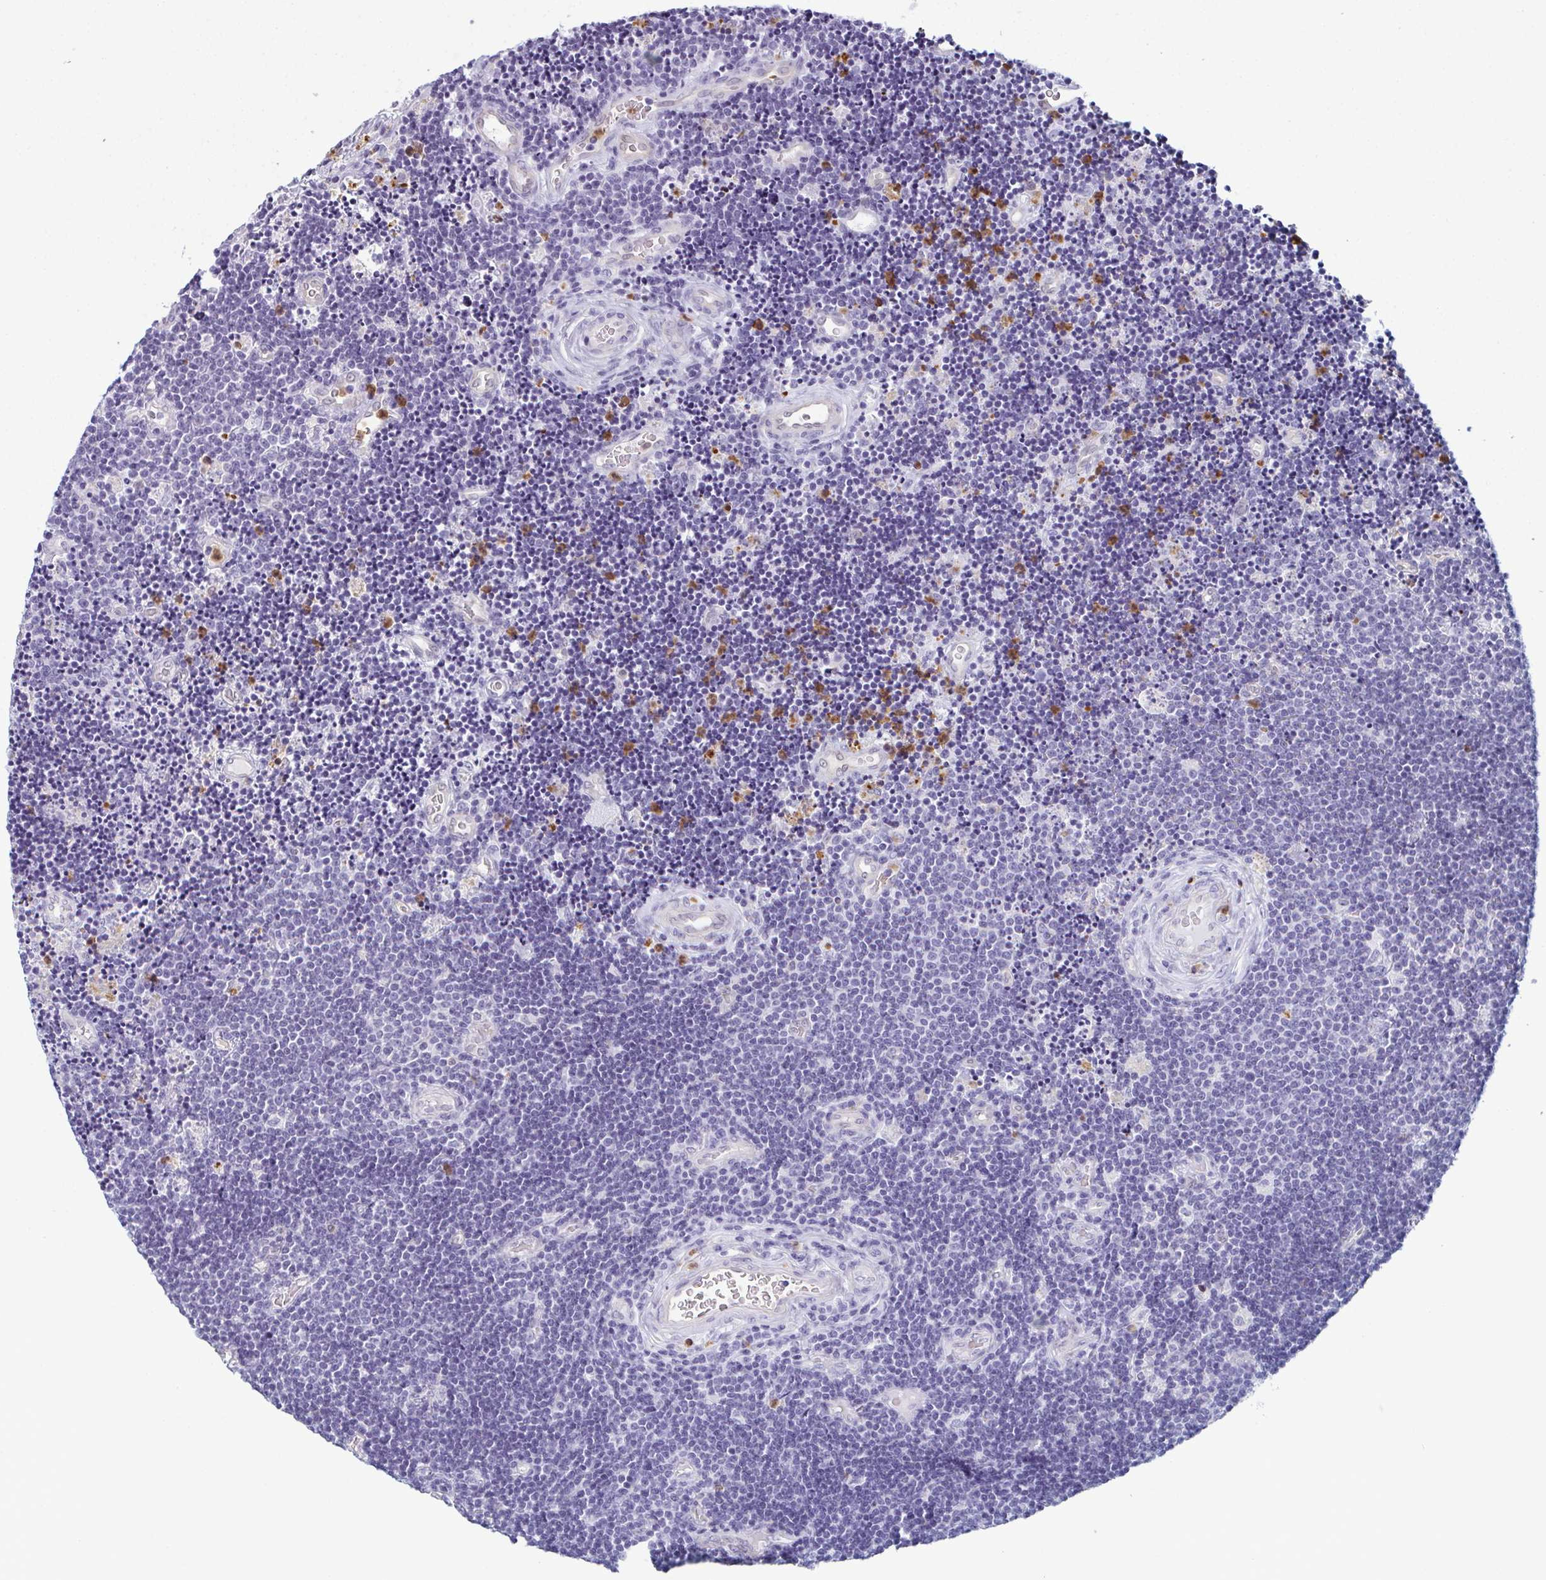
{"staining": {"intensity": "negative", "quantity": "none", "location": "none"}, "tissue": "lymphoma", "cell_type": "Tumor cells", "image_type": "cancer", "snomed": [{"axis": "morphology", "description": "Malignant lymphoma, non-Hodgkin's type, Low grade"}, {"axis": "topography", "description": "Brain"}], "caption": "This photomicrograph is of lymphoma stained with immunohistochemistry to label a protein in brown with the nuclei are counter-stained blue. There is no positivity in tumor cells.", "gene": "CDA", "patient": {"sex": "female", "age": 66}}